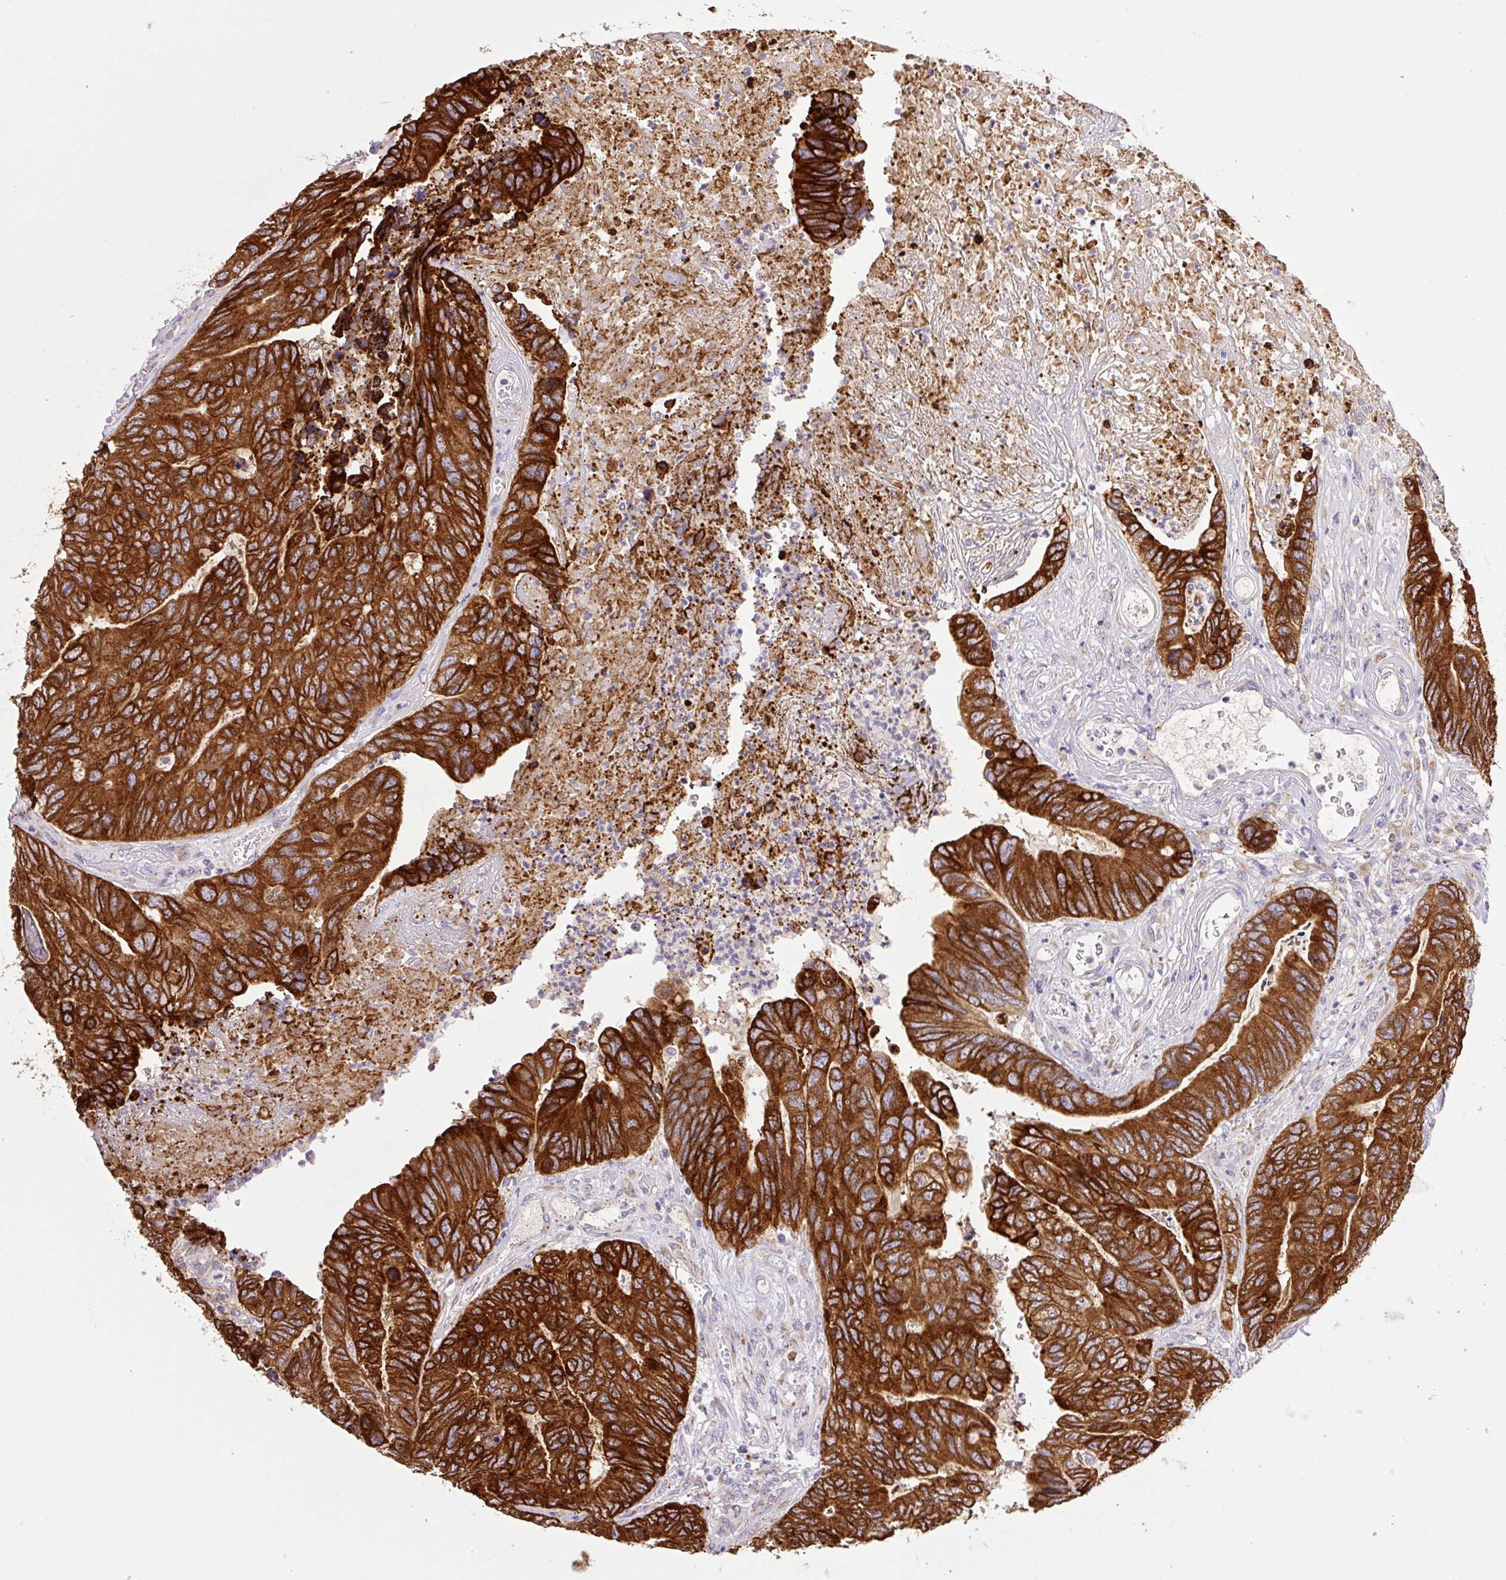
{"staining": {"intensity": "strong", "quantity": ">75%", "location": "cytoplasmic/membranous"}, "tissue": "colorectal cancer", "cell_type": "Tumor cells", "image_type": "cancer", "snomed": [{"axis": "morphology", "description": "Adenocarcinoma, NOS"}, {"axis": "topography", "description": "Colon"}], "caption": "Protein expression analysis of colorectal adenocarcinoma demonstrates strong cytoplasmic/membranous expression in about >75% of tumor cells.", "gene": "POFUT1", "patient": {"sex": "female", "age": 67}}